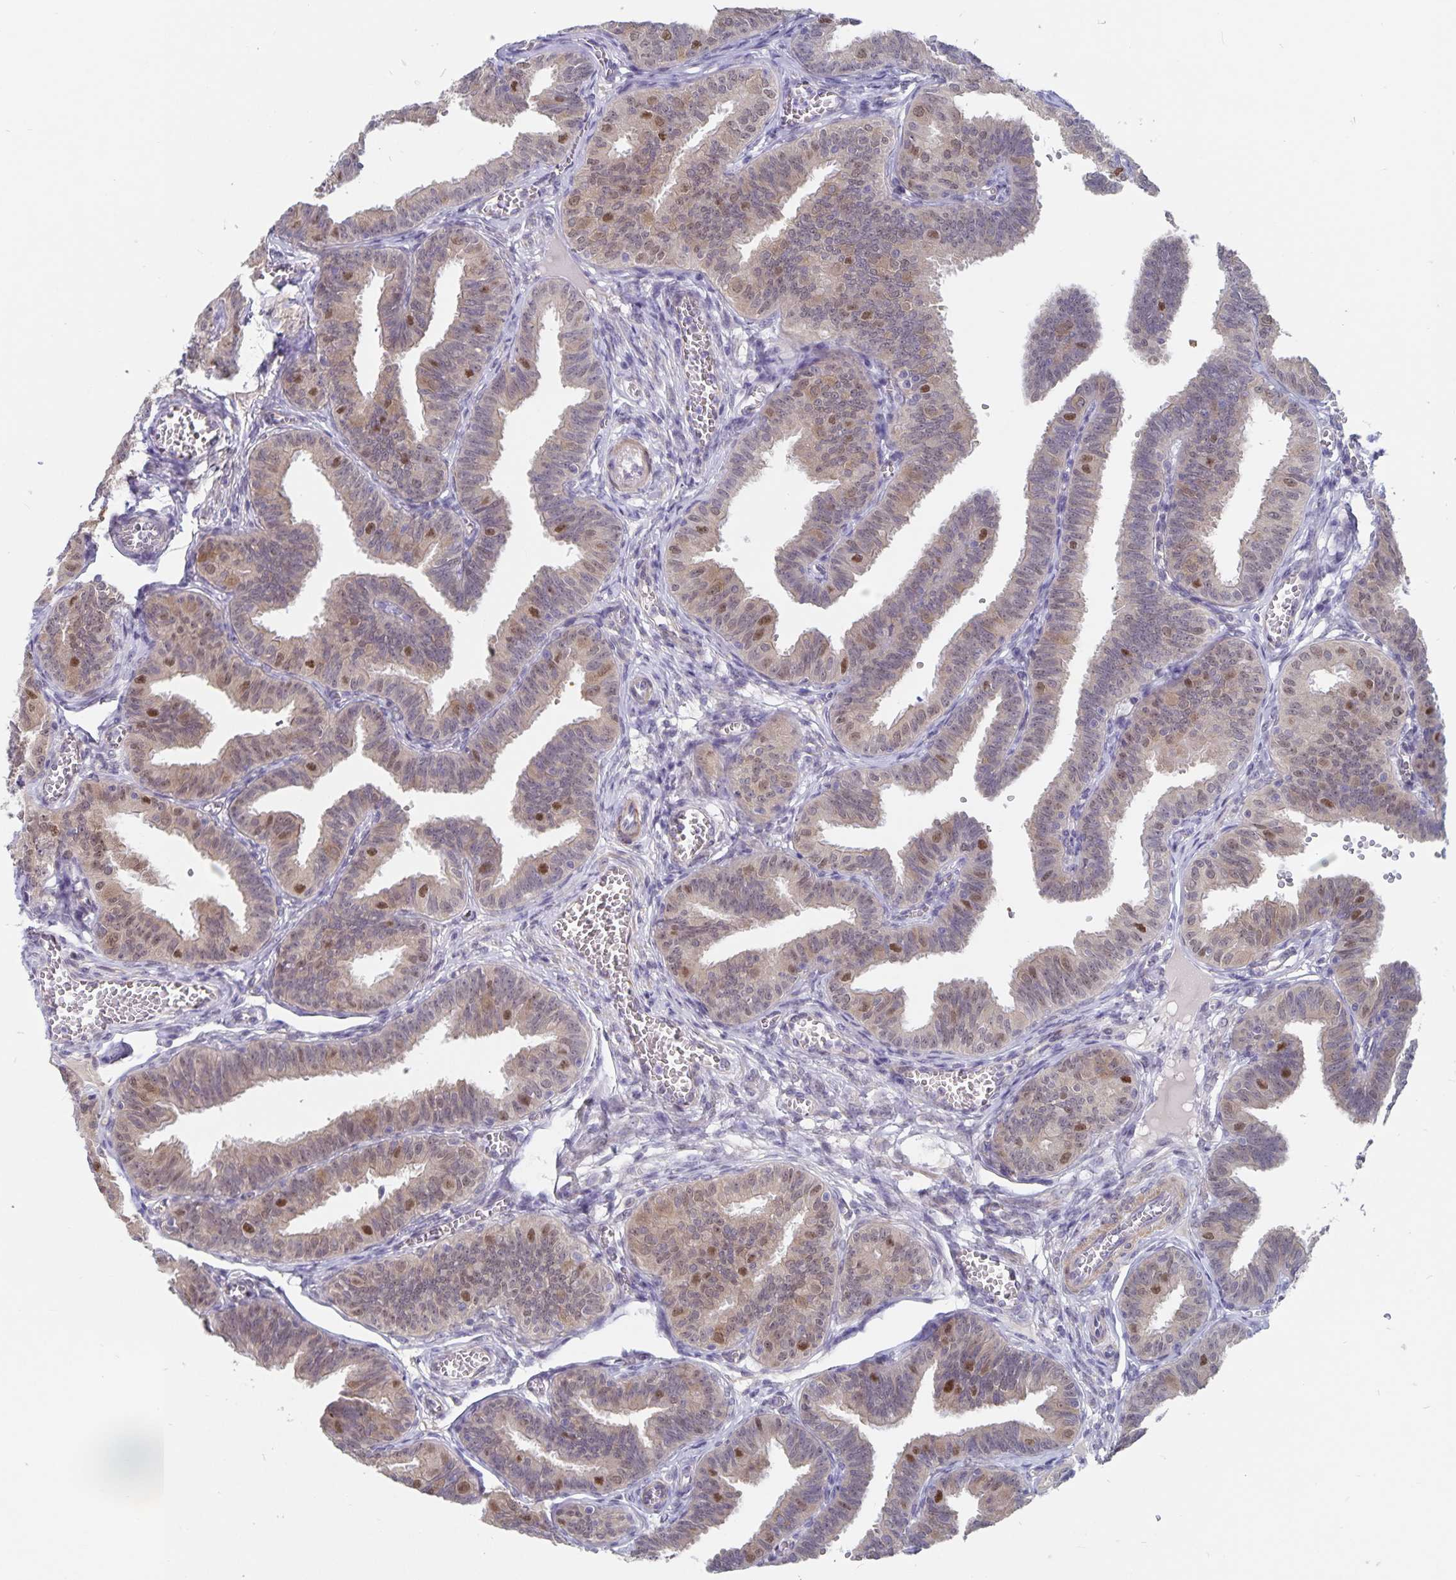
{"staining": {"intensity": "moderate", "quantity": "<25%", "location": "nuclear"}, "tissue": "fallopian tube", "cell_type": "Glandular cells", "image_type": "normal", "snomed": [{"axis": "morphology", "description": "Normal tissue, NOS"}, {"axis": "topography", "description": "Fallopian tube"}], "caption": "The micrograph reveals staining of unremarkable fallopian tube, revealing moderate nuclear protein expression (brown color) within glandular cells. The protein is stained brown, and the nuclei are stained in blue (DAB IHC with brightfield microscopy, high magnification).", "gene": "BAG6", "patient": {"sex": "female", "age": 25}}